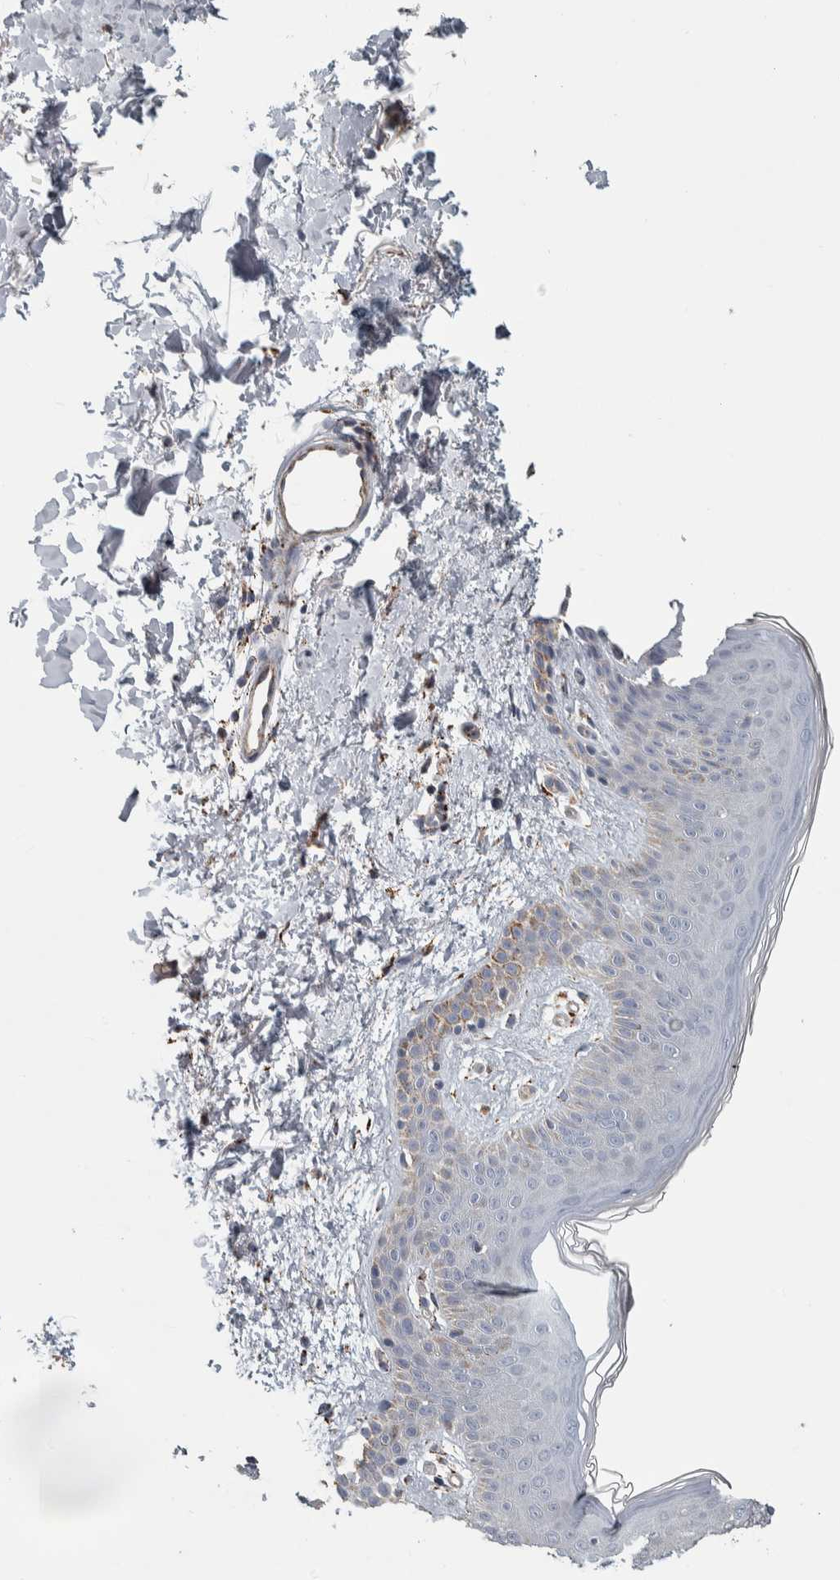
{"staining": {"intensity": "moderate", "quantity": "25%-75%", "location": "cytoplasmic/membranous"}, "tissue": "skin", "cell_type": "Fibroblasts", "image_type": "normal", "snomed": [{"axis": "morphology", "description": "Normal tissue, NOS"}, {"axis": "topography", "description": "Skin"}], "caption": "Immunohistochemistry (IHC) micrograph of benign skin stained for a protein (brown), which exhibits medium levels of moderate cytoplasmic/membranous expression in approximately 25%-75% of fibroblasts.", "gene": "FAM78A", "patient": {"sex": "male", "age": 40}}